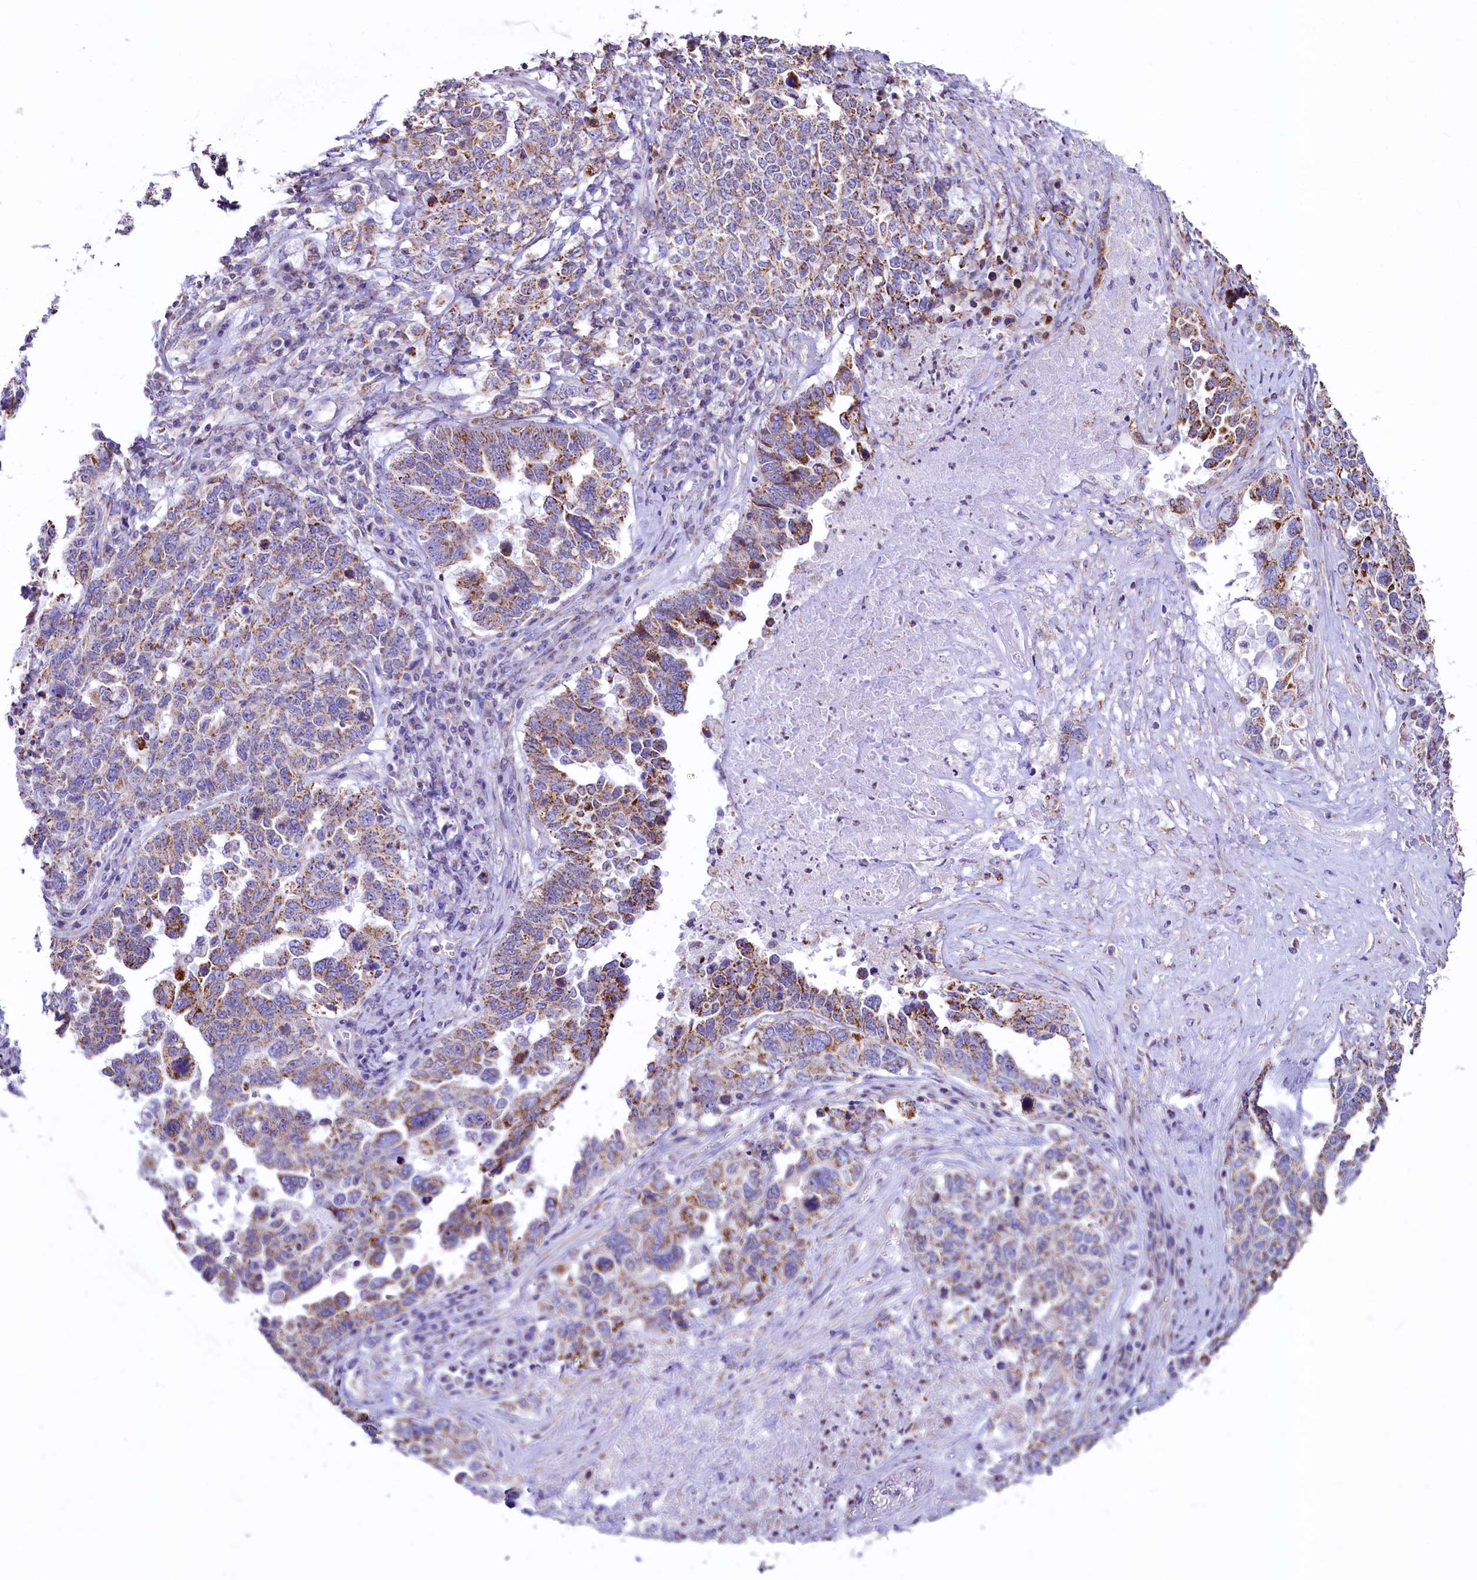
{"staining": {"intensity": "moderate", "quantity": "25%-75%", "location": "cytoplasmic/membranous"}, "tissue": "ovarian cancer", "cell_type": "Tumor cells", "image_type": "cancer", "snomed": [{"axis": "morphology", "description": "Carcinoma, endometroid"}, {"axis": "topography", "description": "Ovary"}], "caption": "Ovarian endometroid carcinoma stained for a protein (brown) reveals moderate cytoplasmic/membranous positive staining in approximately 25%-75% of tumor cells.", "gene": "VWCE", "patient": {"sex": "female", "age": 62}}